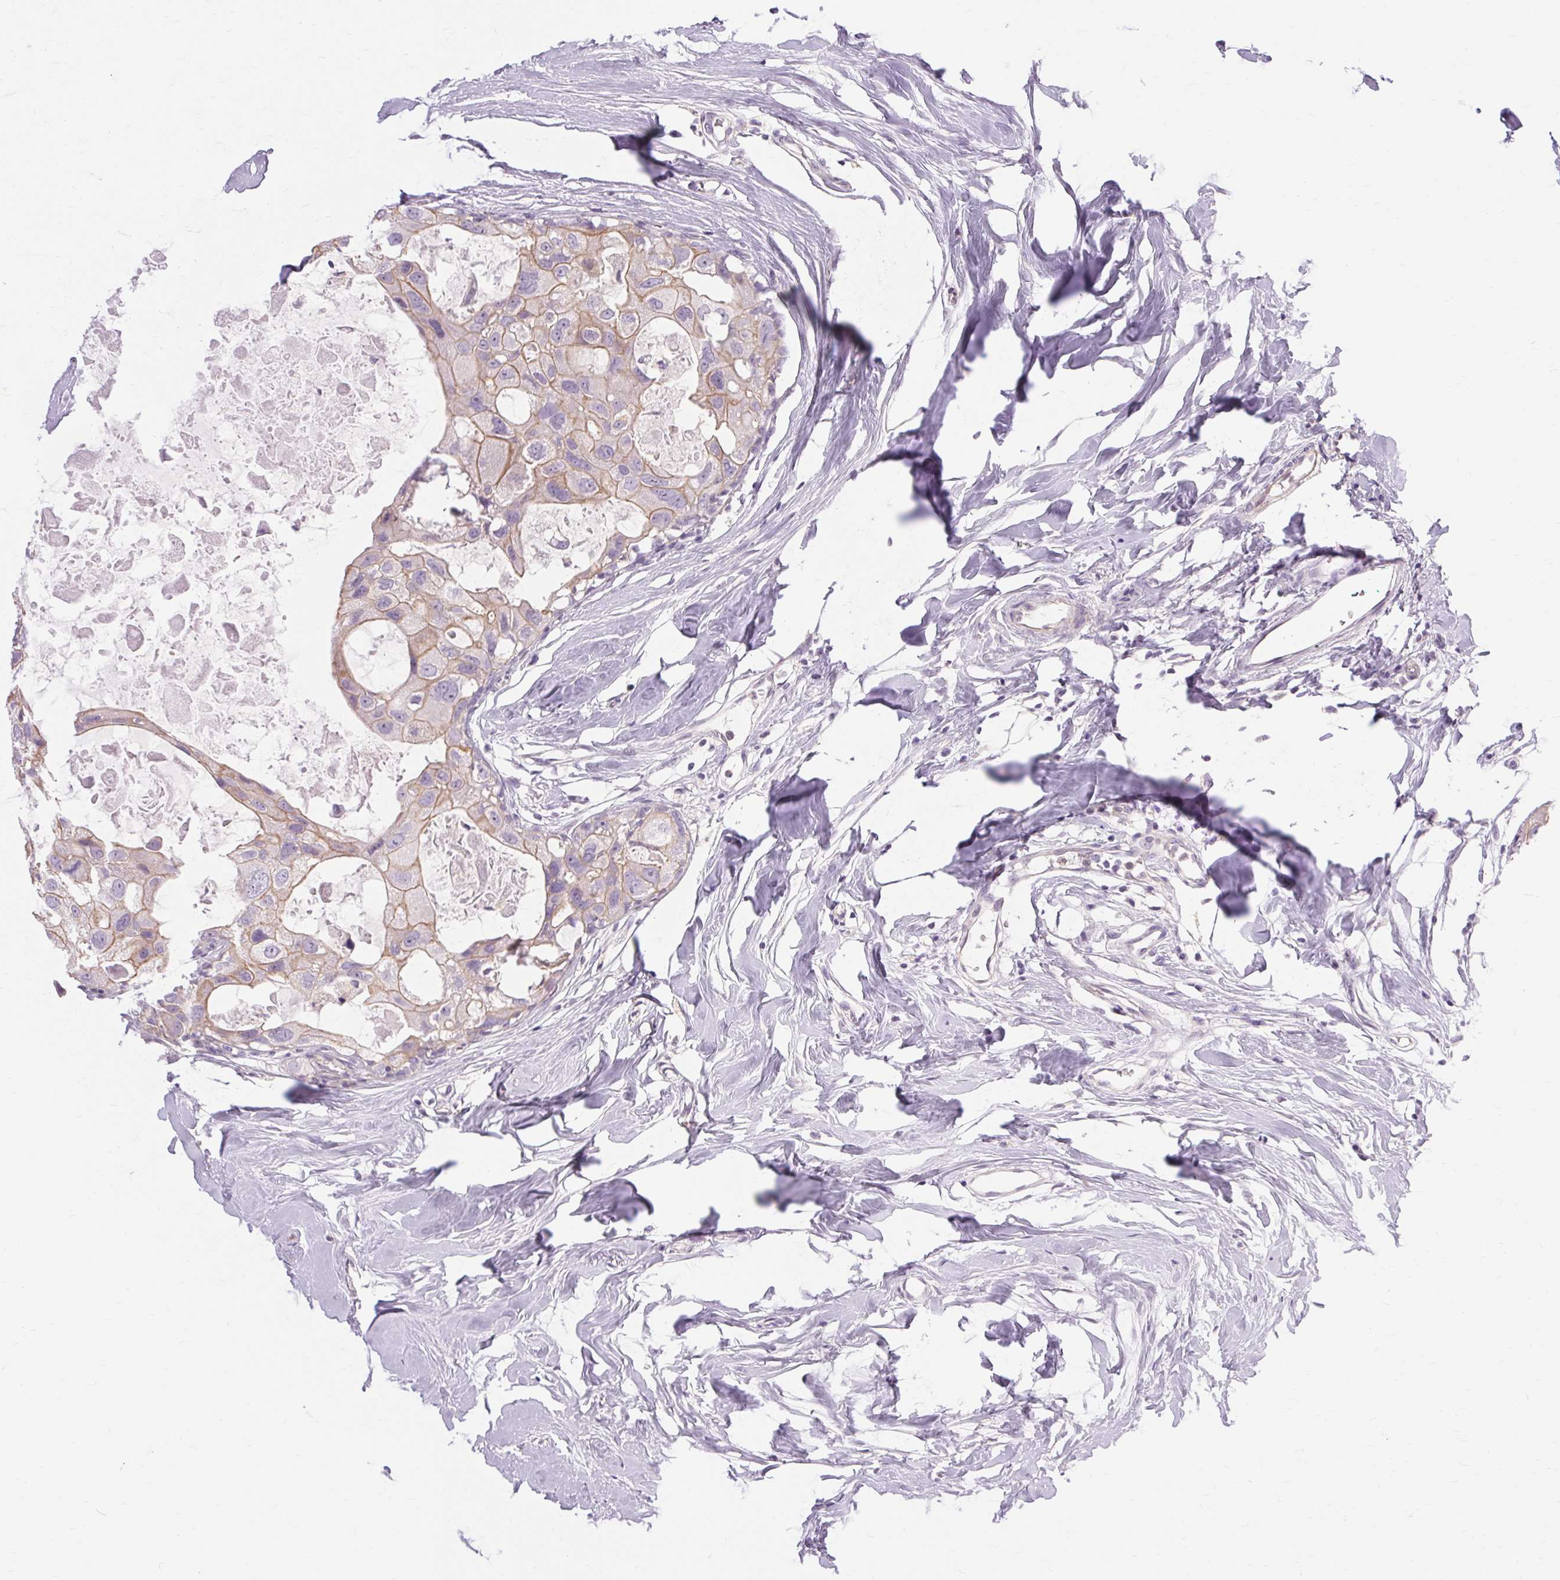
{"staining": {"intensity": "weak", "quantity": "25%-75%", "location": "cytoplasmic/membranous"}, "tissue": "breast cancer", "cell_type": "Tumor cells", "image_type": "cancer", "snomed": [{"axis": "morphology", "description": "Duct carcinoma"}, {"axis": "topography", "description": "Breast"}], "caption": "Brown immunohistochemical staining in breast cancer displays weak cytoplasmic/membranous expression in approximately 25%-75% of tumor cells. (brown staining indicates protein expression, while blue staining denotes nuclei).", "gene": "TM6SF1", "patient": {"sex": "female", "age": 43}}